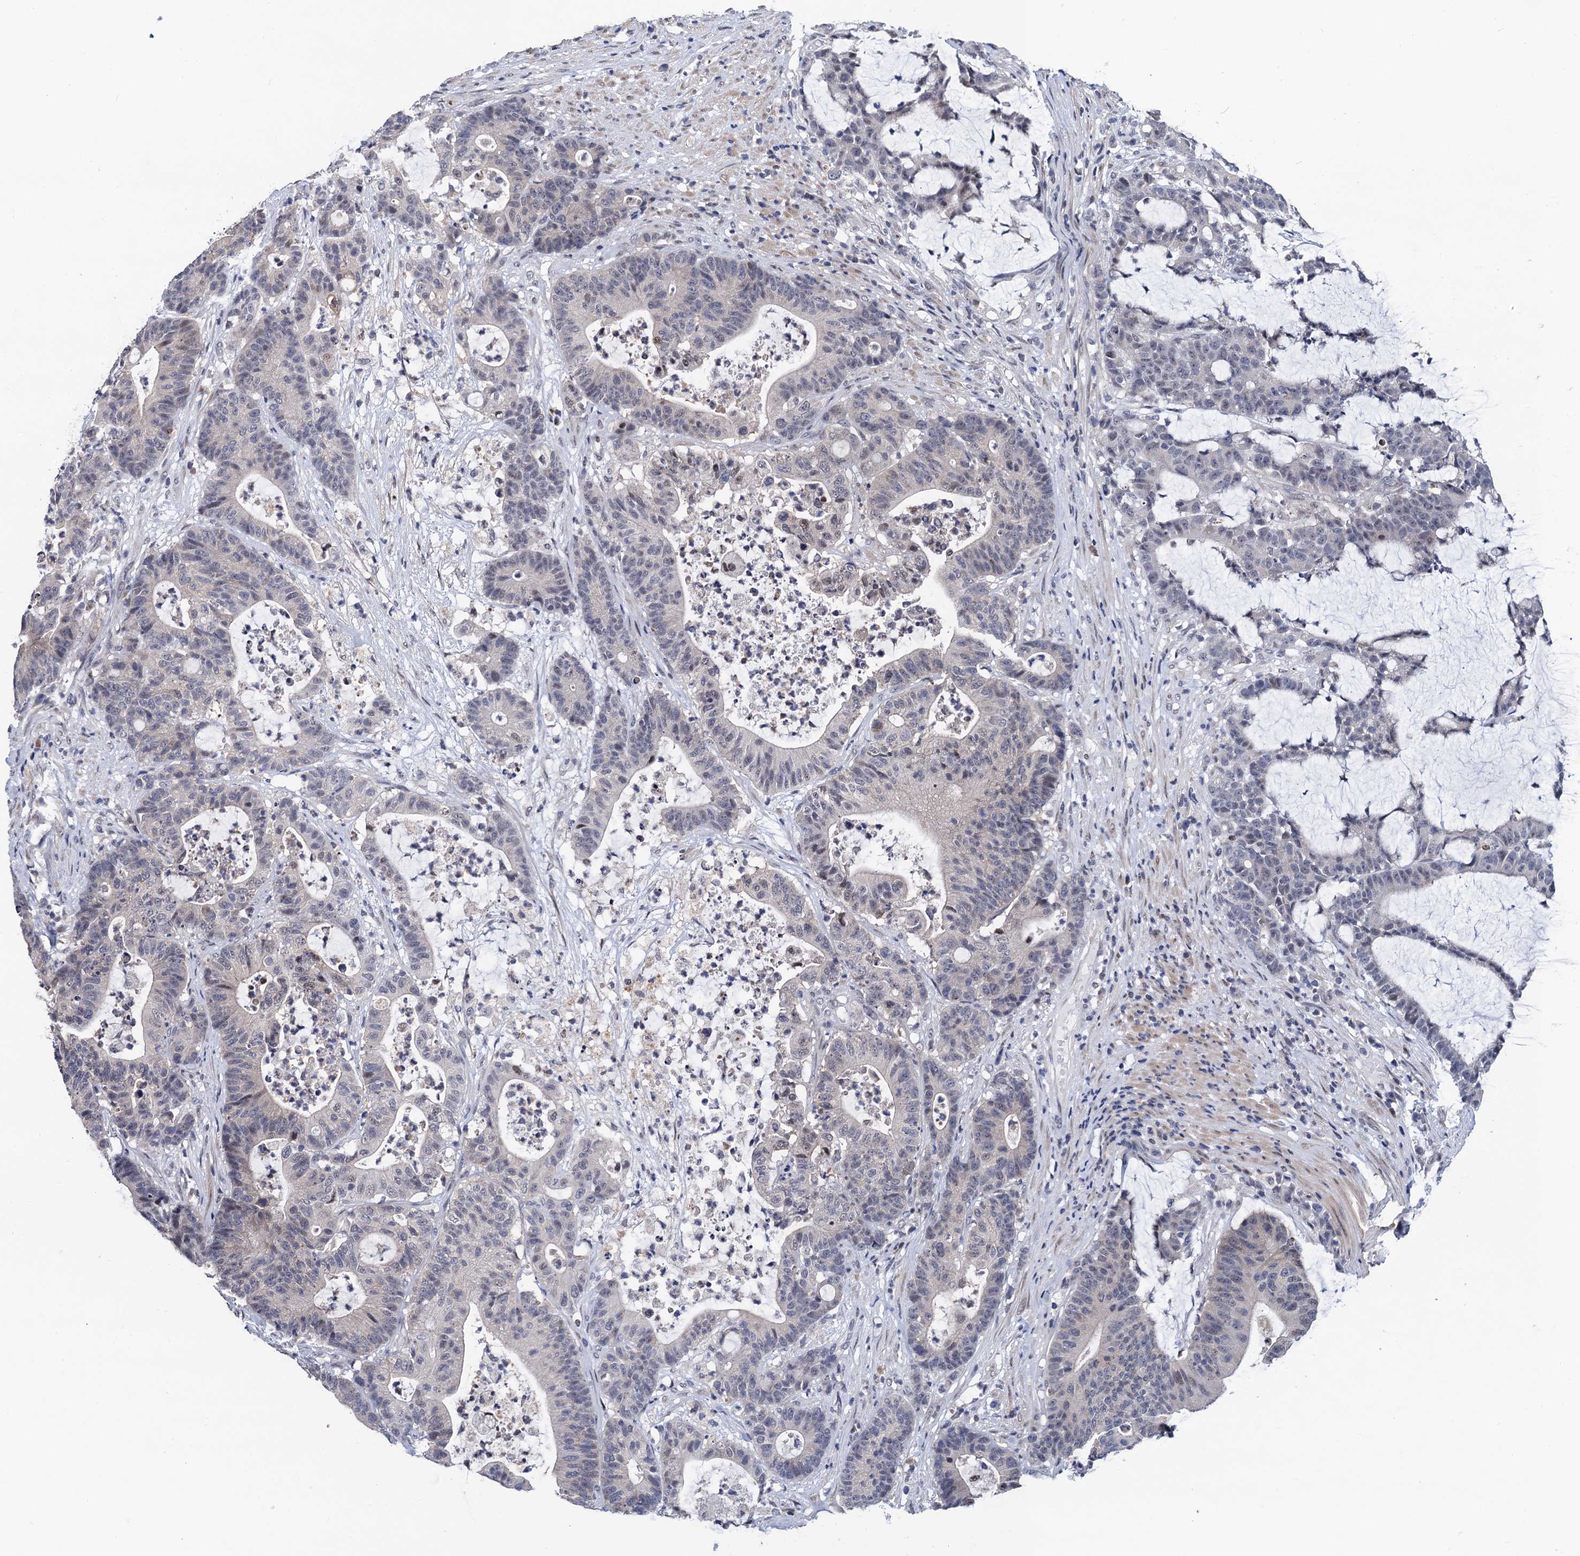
{"staining": {"intensity": "weak", "quantity": "<25%", "location": "nuclear"}, "tissue": "colorectal cancer", "cell_type": "Tumor cells", "image_type": "cancer", "snomed": [{"axis": "morphology", "description": "Adenocarcinoma, NOS"}, {"axis": "topography", "description": "Colon"}], "caption": "Adenocarcinoma (colorectal) was stained to show a protein in brown. There is no significant positivity in tumor cells.", "gene": "FAM222A", "patient": {"sex": "female", "age": 84}}